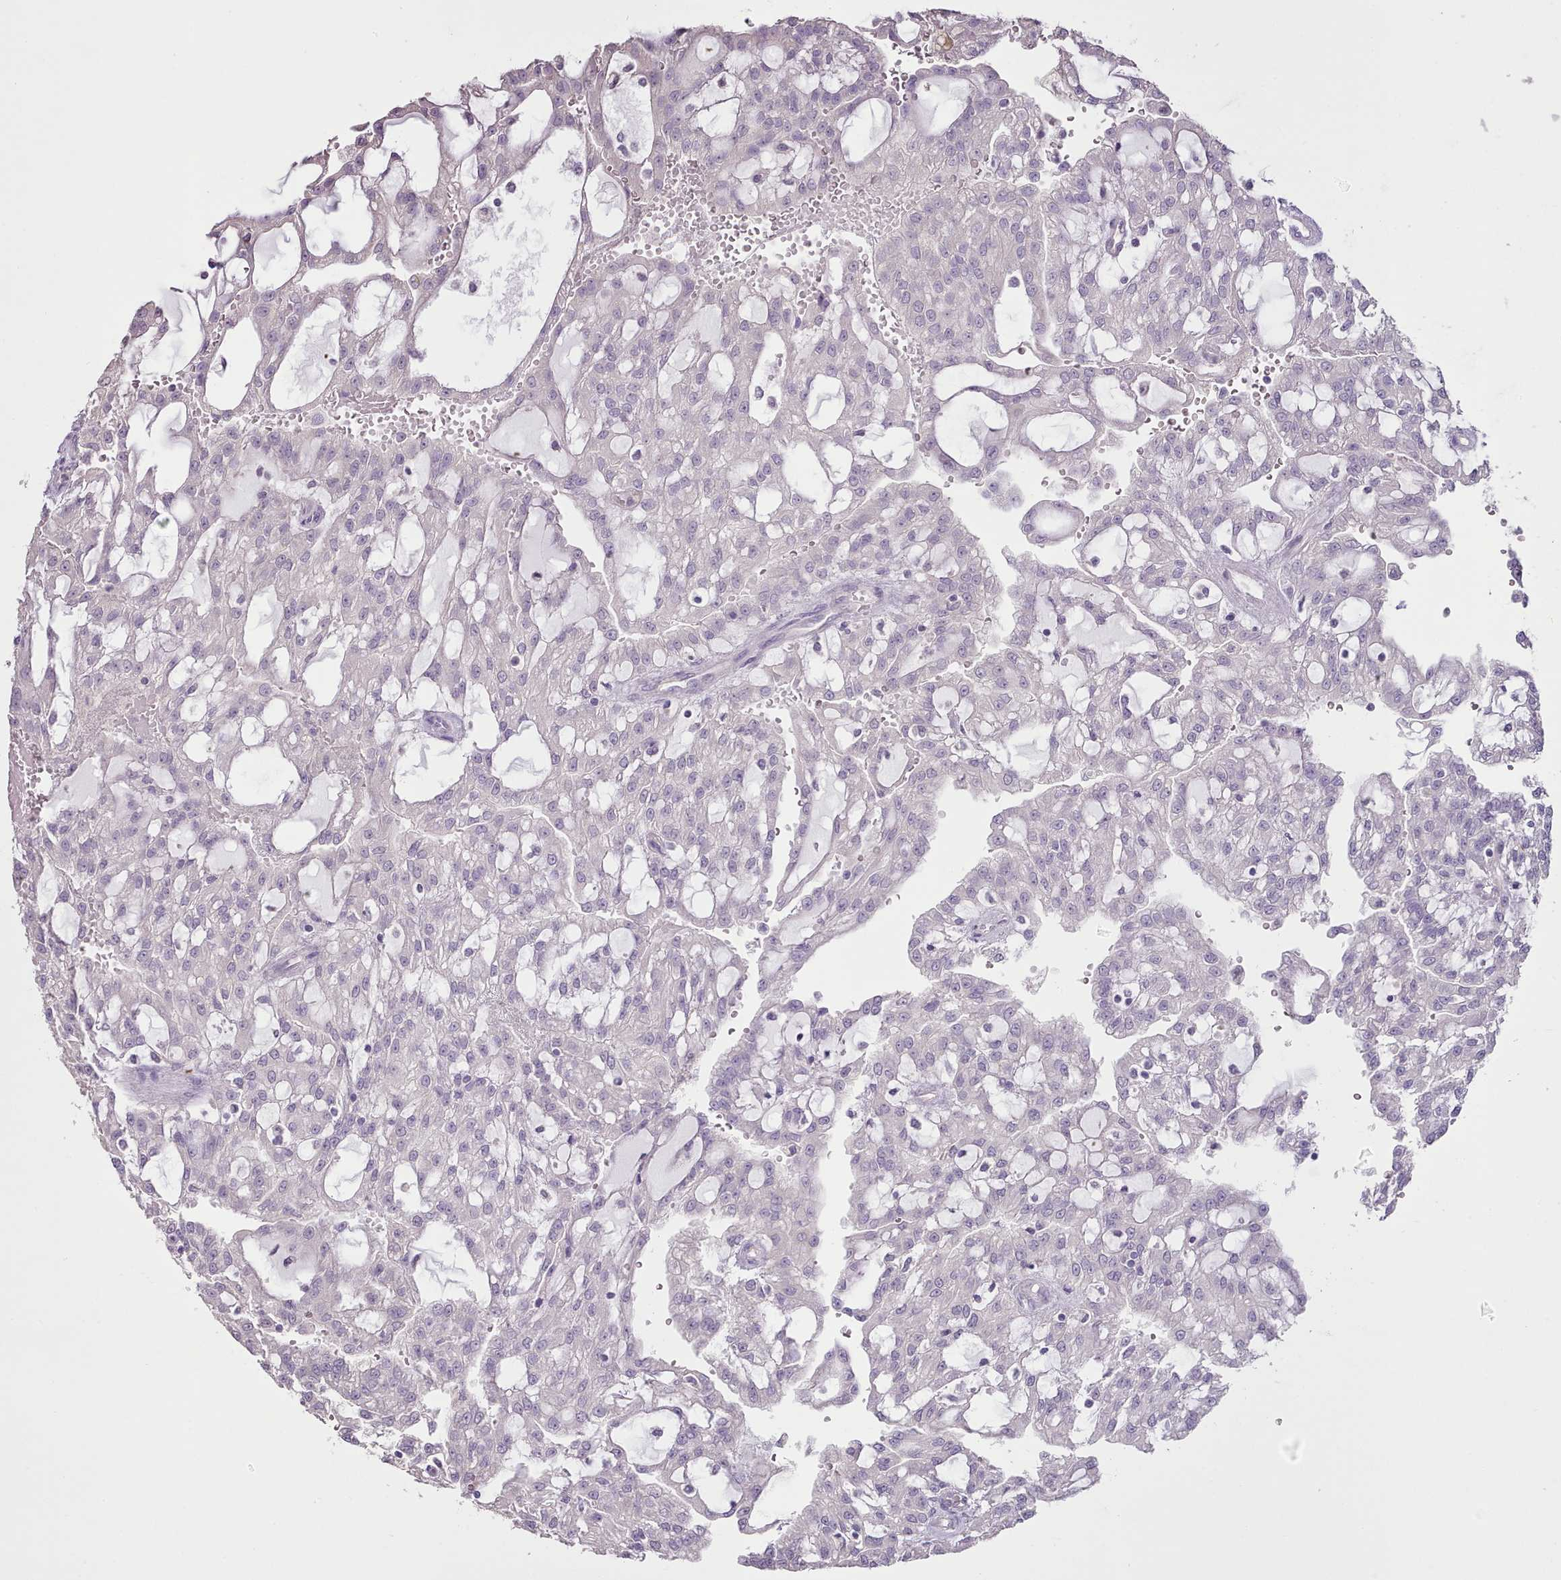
{"staining": {"intensity": "negative", "quantity": "none", "location": "none"}, "tissue": "renal cancer", "cell_type": "Tumor cells", "image_type": "cancer", "snomed": [{"axis": "morphology", "description": "Adenocarcinoma, NOS"}, {"axis": "topography", "description": "Kidney"}], "caption": "Immunohistochemistry (IHC) of renal cancer (adenocarcinoma) shows no positivity in tumor cells.", "gene": "BLOC1S2", "patient": {"sex": "male", "age": 63}}